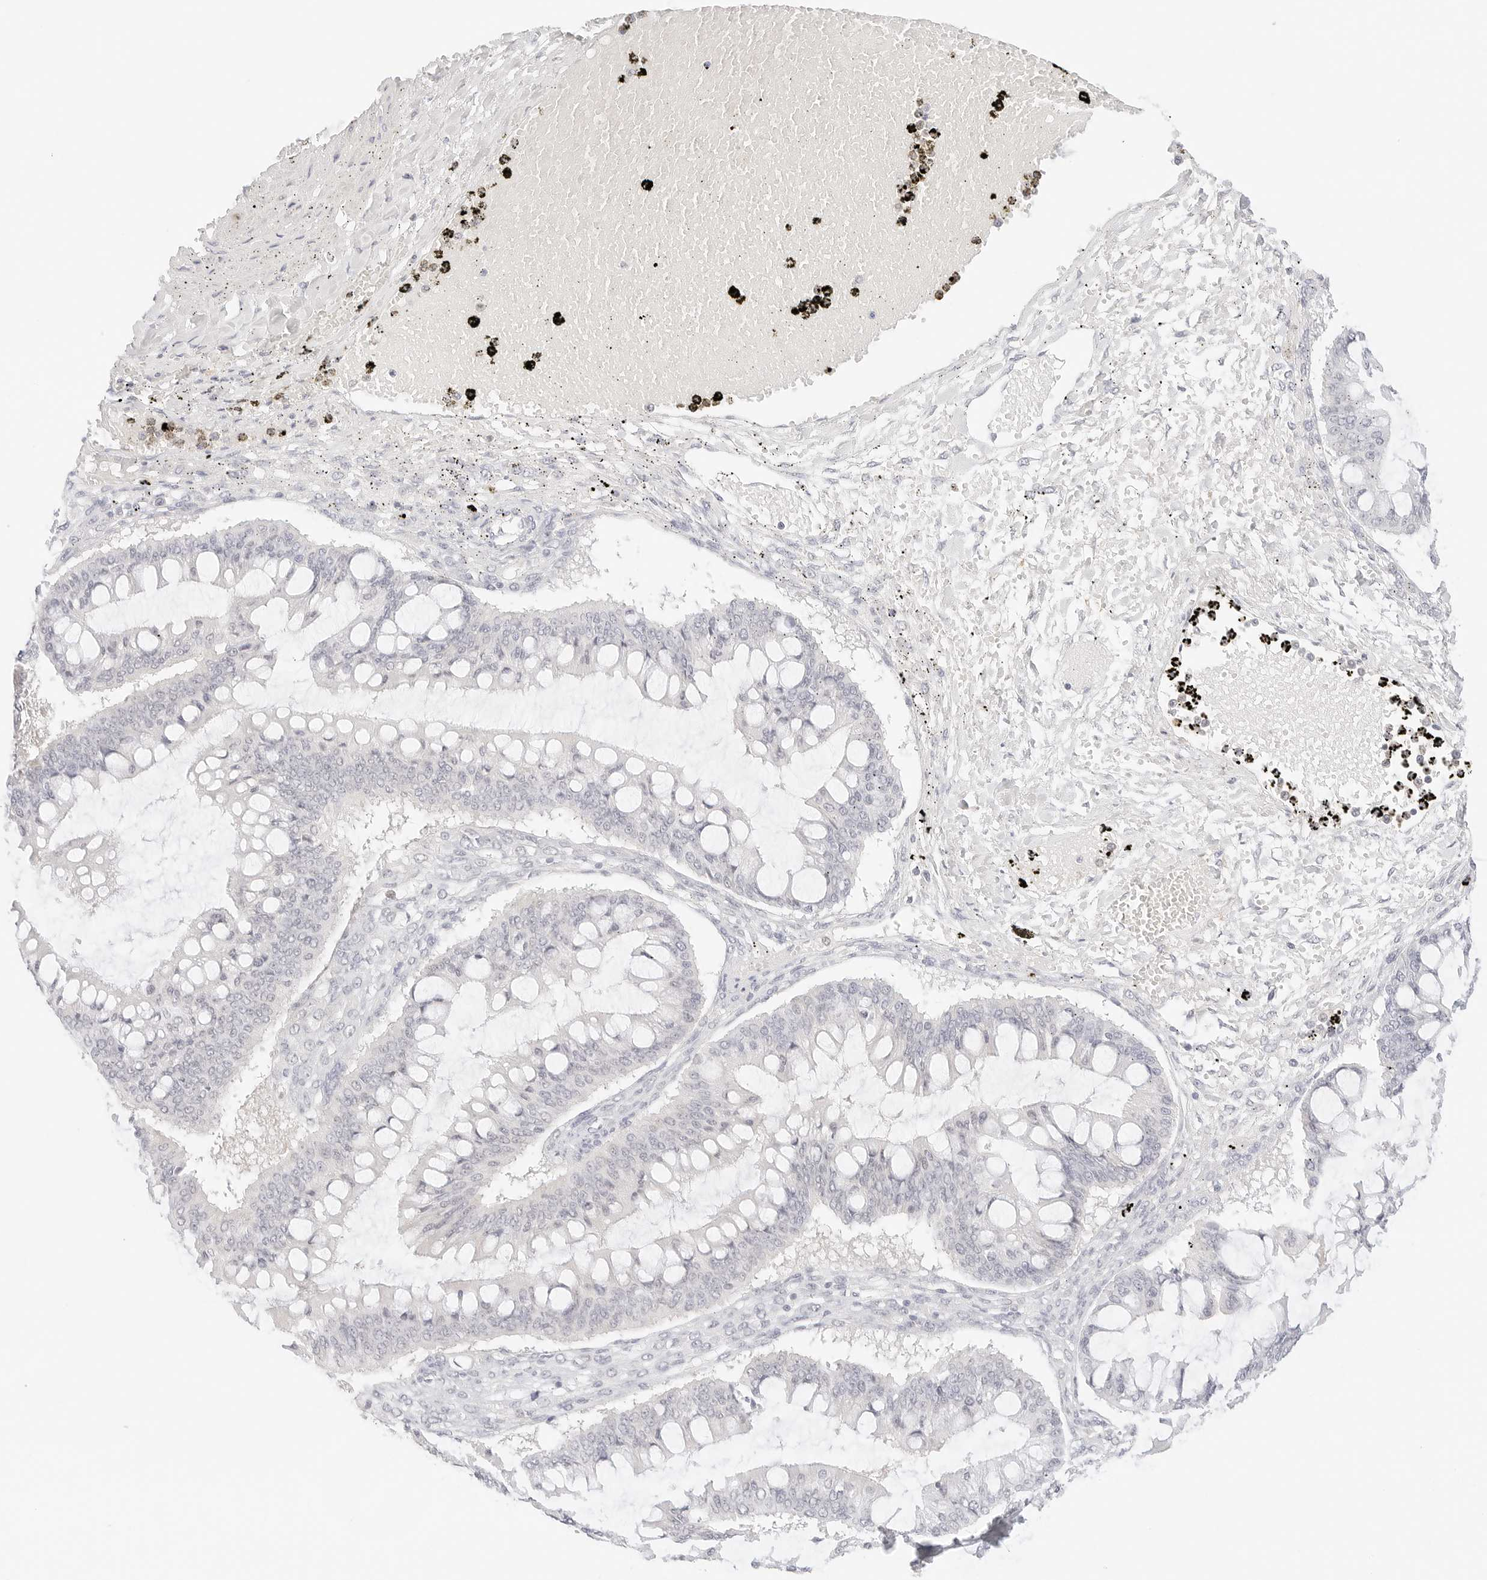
{"staining": {"intensity": "negative", "quantity": "none", "location": "none"}, "tissue": "ovarian cancer", "cell_type": "Tumor cells", "image_type": "cancer", "snomed": [{"axis": "morphology", "description": "Cystadenocarcinoma, mucinous, NOS"}, {"axis": "topography", "description": "Ovary"}], "caption": "DAB (3,3'-diaminobenzidine) immunohistochemical staining of ovarian cancer (mucinous cystadenocarcinoma) shows no significant positivity in tumor cells. (DAB immunohistochemistry (IHC) with hematoxylin counter stain).", "gene": "GNAS", "patient": {"sex": "female", "age": 73}}